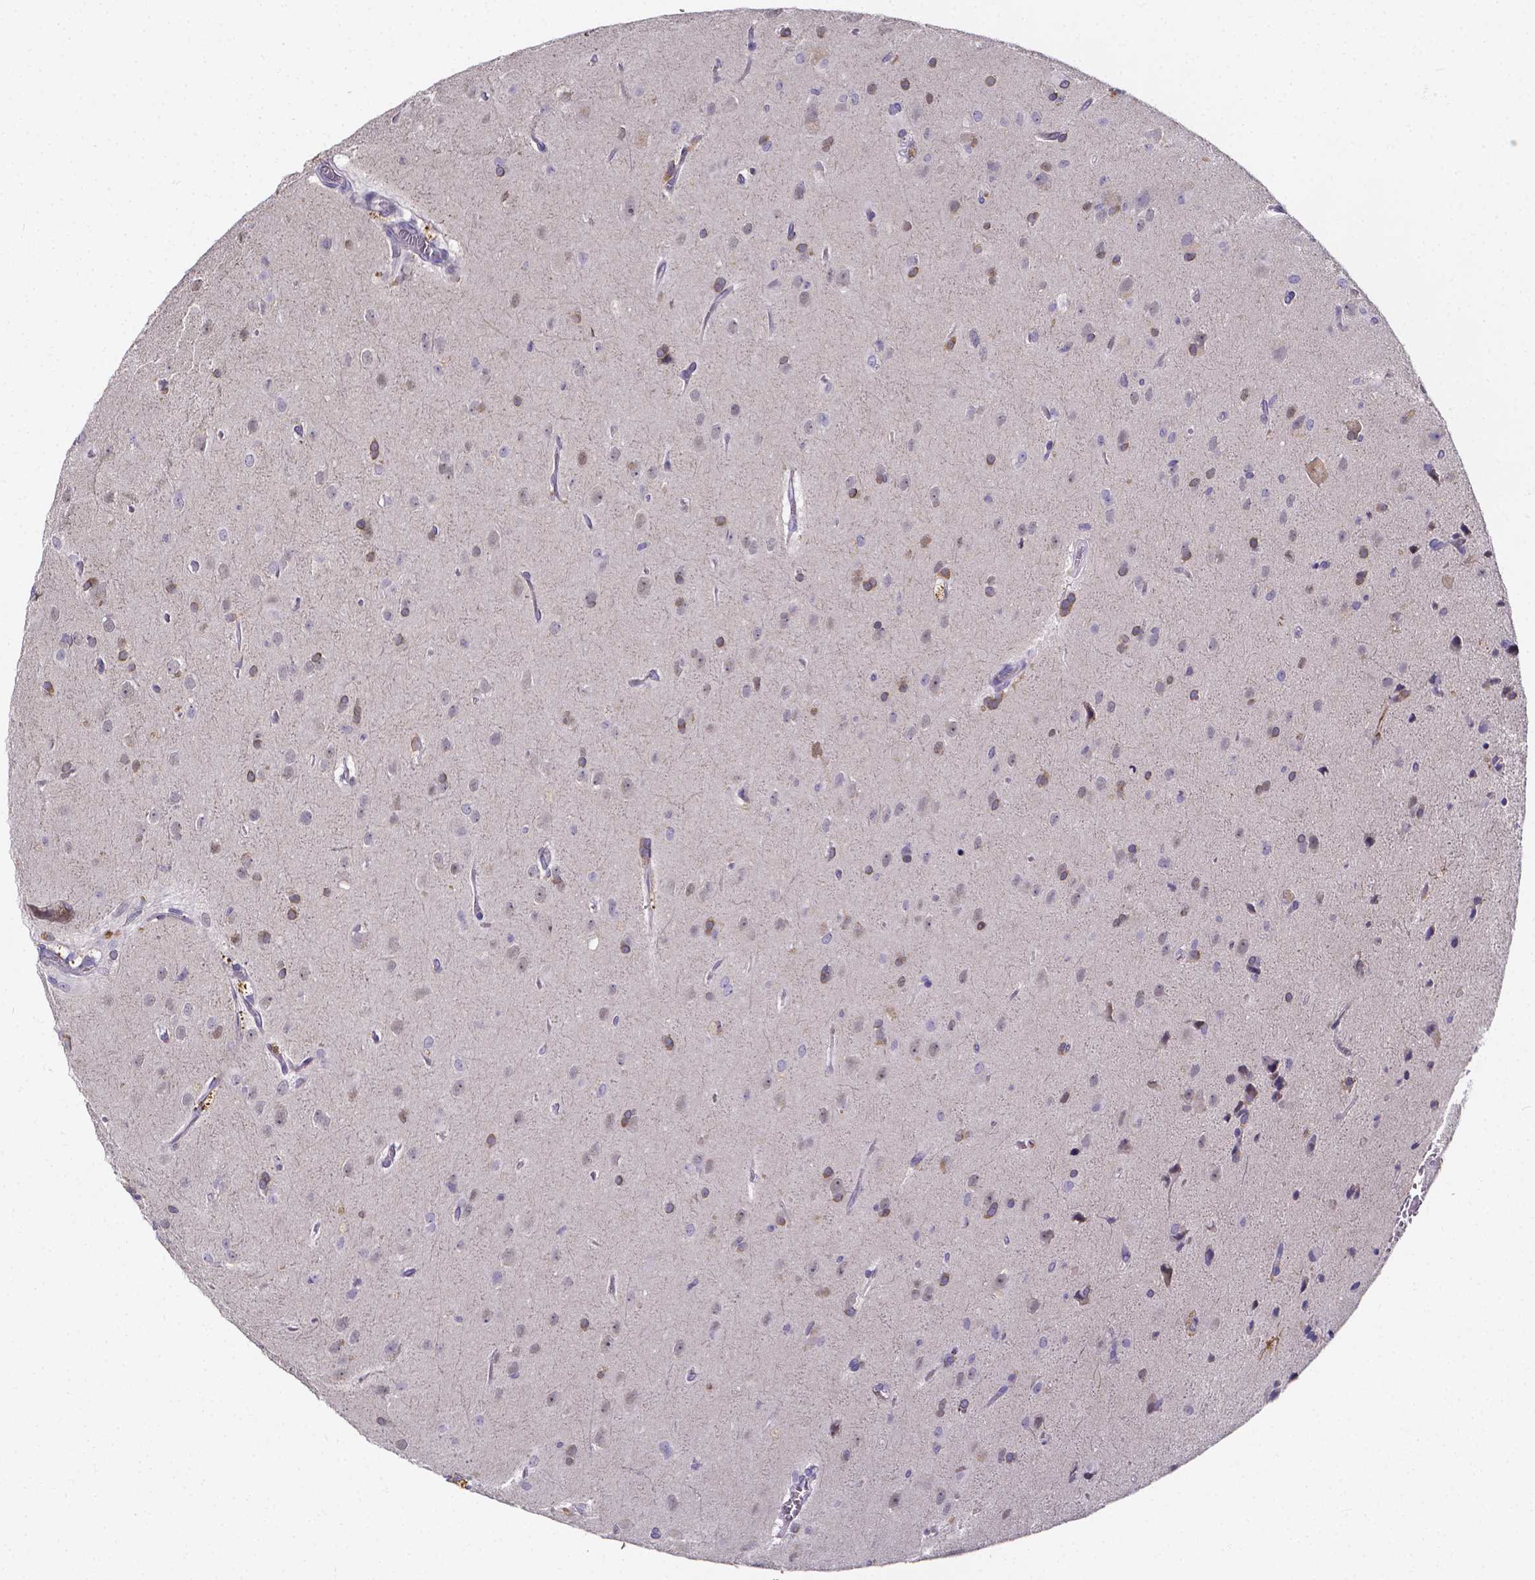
{"staining": {"intensity": "weak", "quantity": "25%-75%", "location": "nuclear"}, "tissue": "glioma", "cell_type": "Tumor cells", "image_type": "cancer", "snomed": [{"axis": "morphology", "description": "Glioma, malignant, Low grade"}, {"axis": "topography", "description": "Brain"}], "caption": "Human glioma stained with a brown dye exhibits weak nuclear positive expression in approximately 25%-75% of tumor cells.", "gene": "CACNG8", "patient": {"sex": "male", "age": 58}}